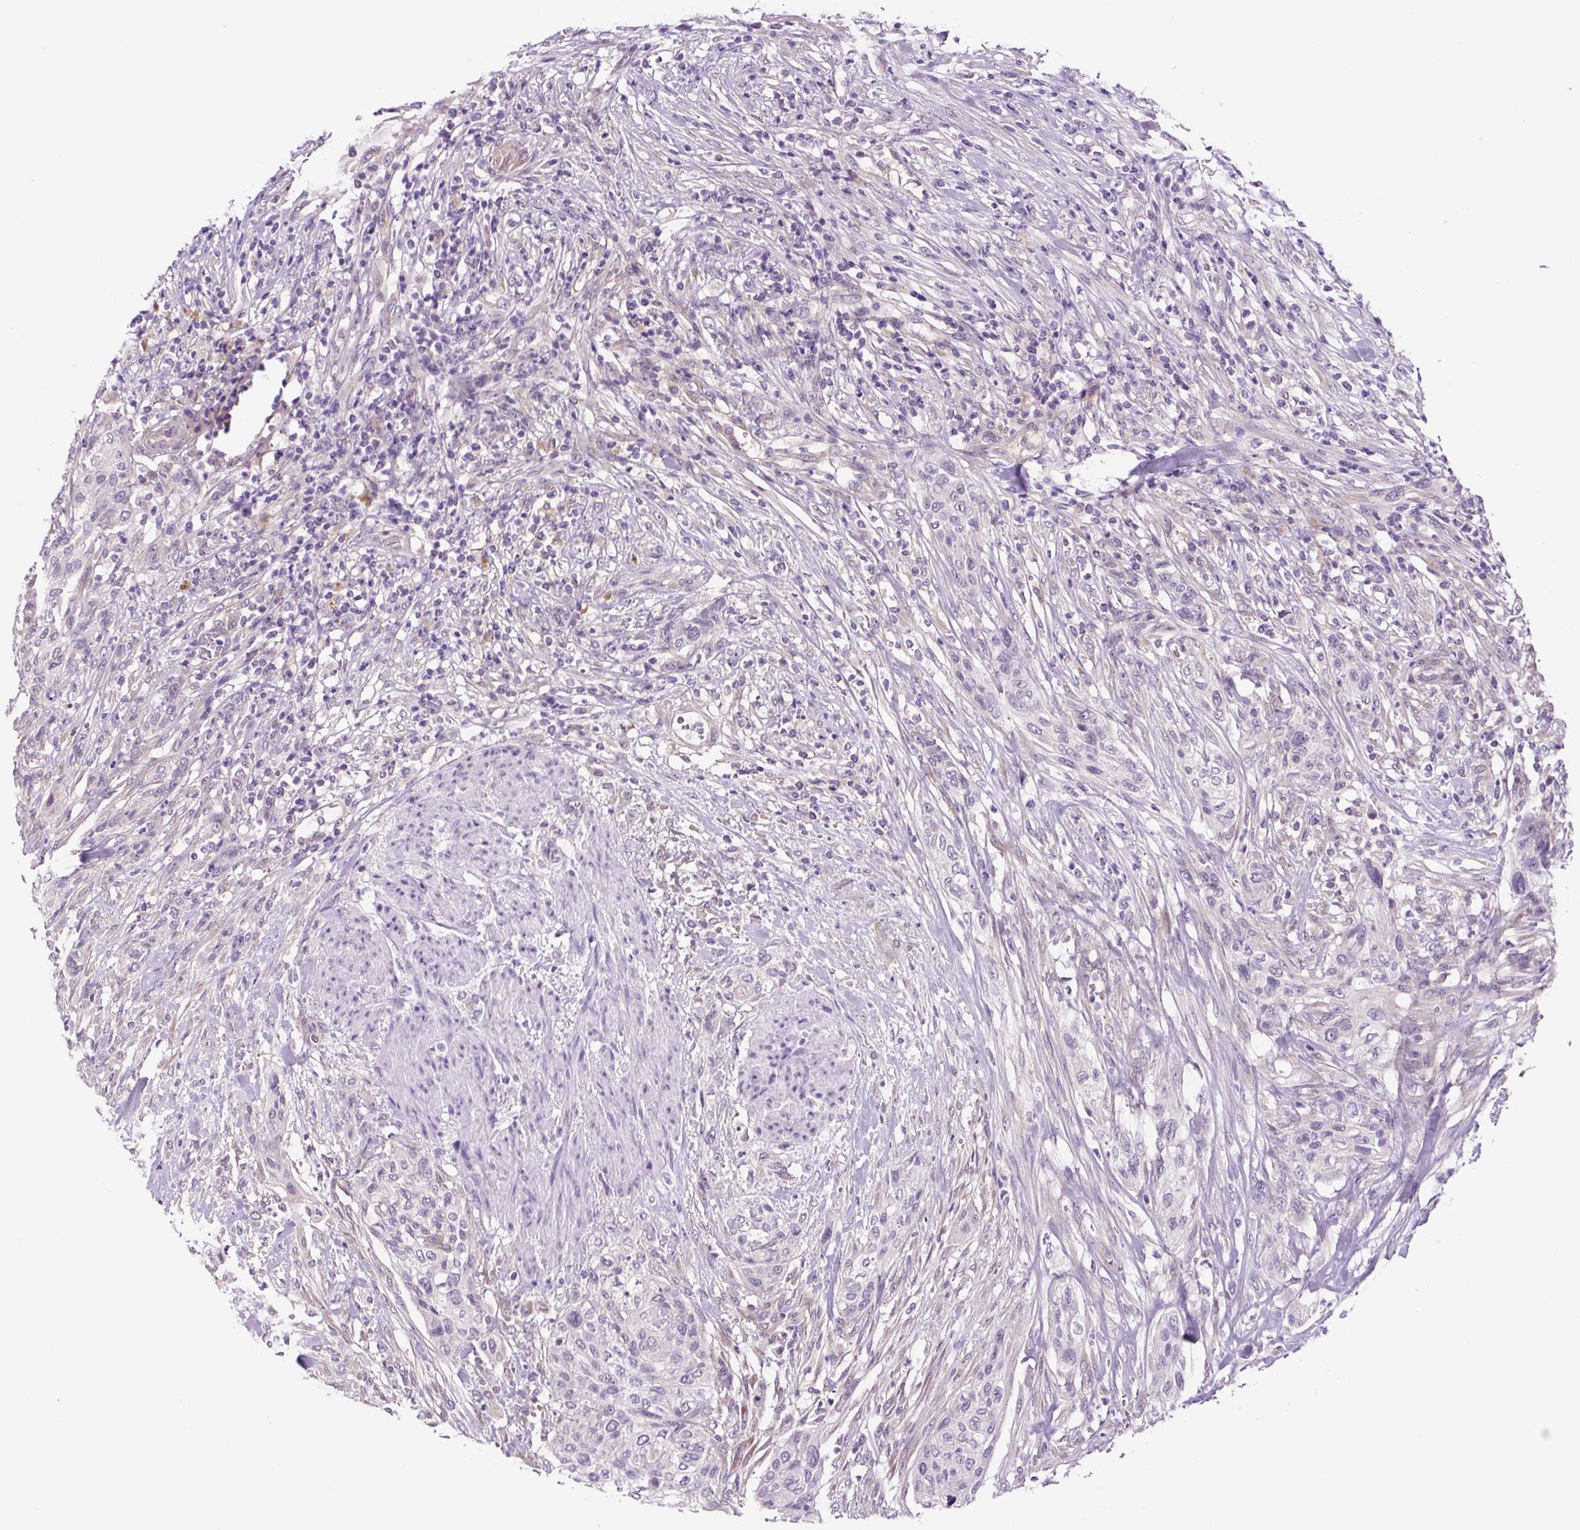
{"staining": {"intensity": "negative", "quantity": "none", "location": "none"}, "tissue": "urothelial cancer", "cell_type": "Tumor cells", "image_type": "cancer", "snomed": [{"axis": "morphology", "description": "Urothelial carcinoma, High grade"}, {"axis": "topography", "description": "Urinary bladder"}], "caption": "Micrograph shows no significant protein expression in tumor cells of urothelial cancer.", "gene": "GORASP1", "patient": {"sex": "male", "age": 35}}